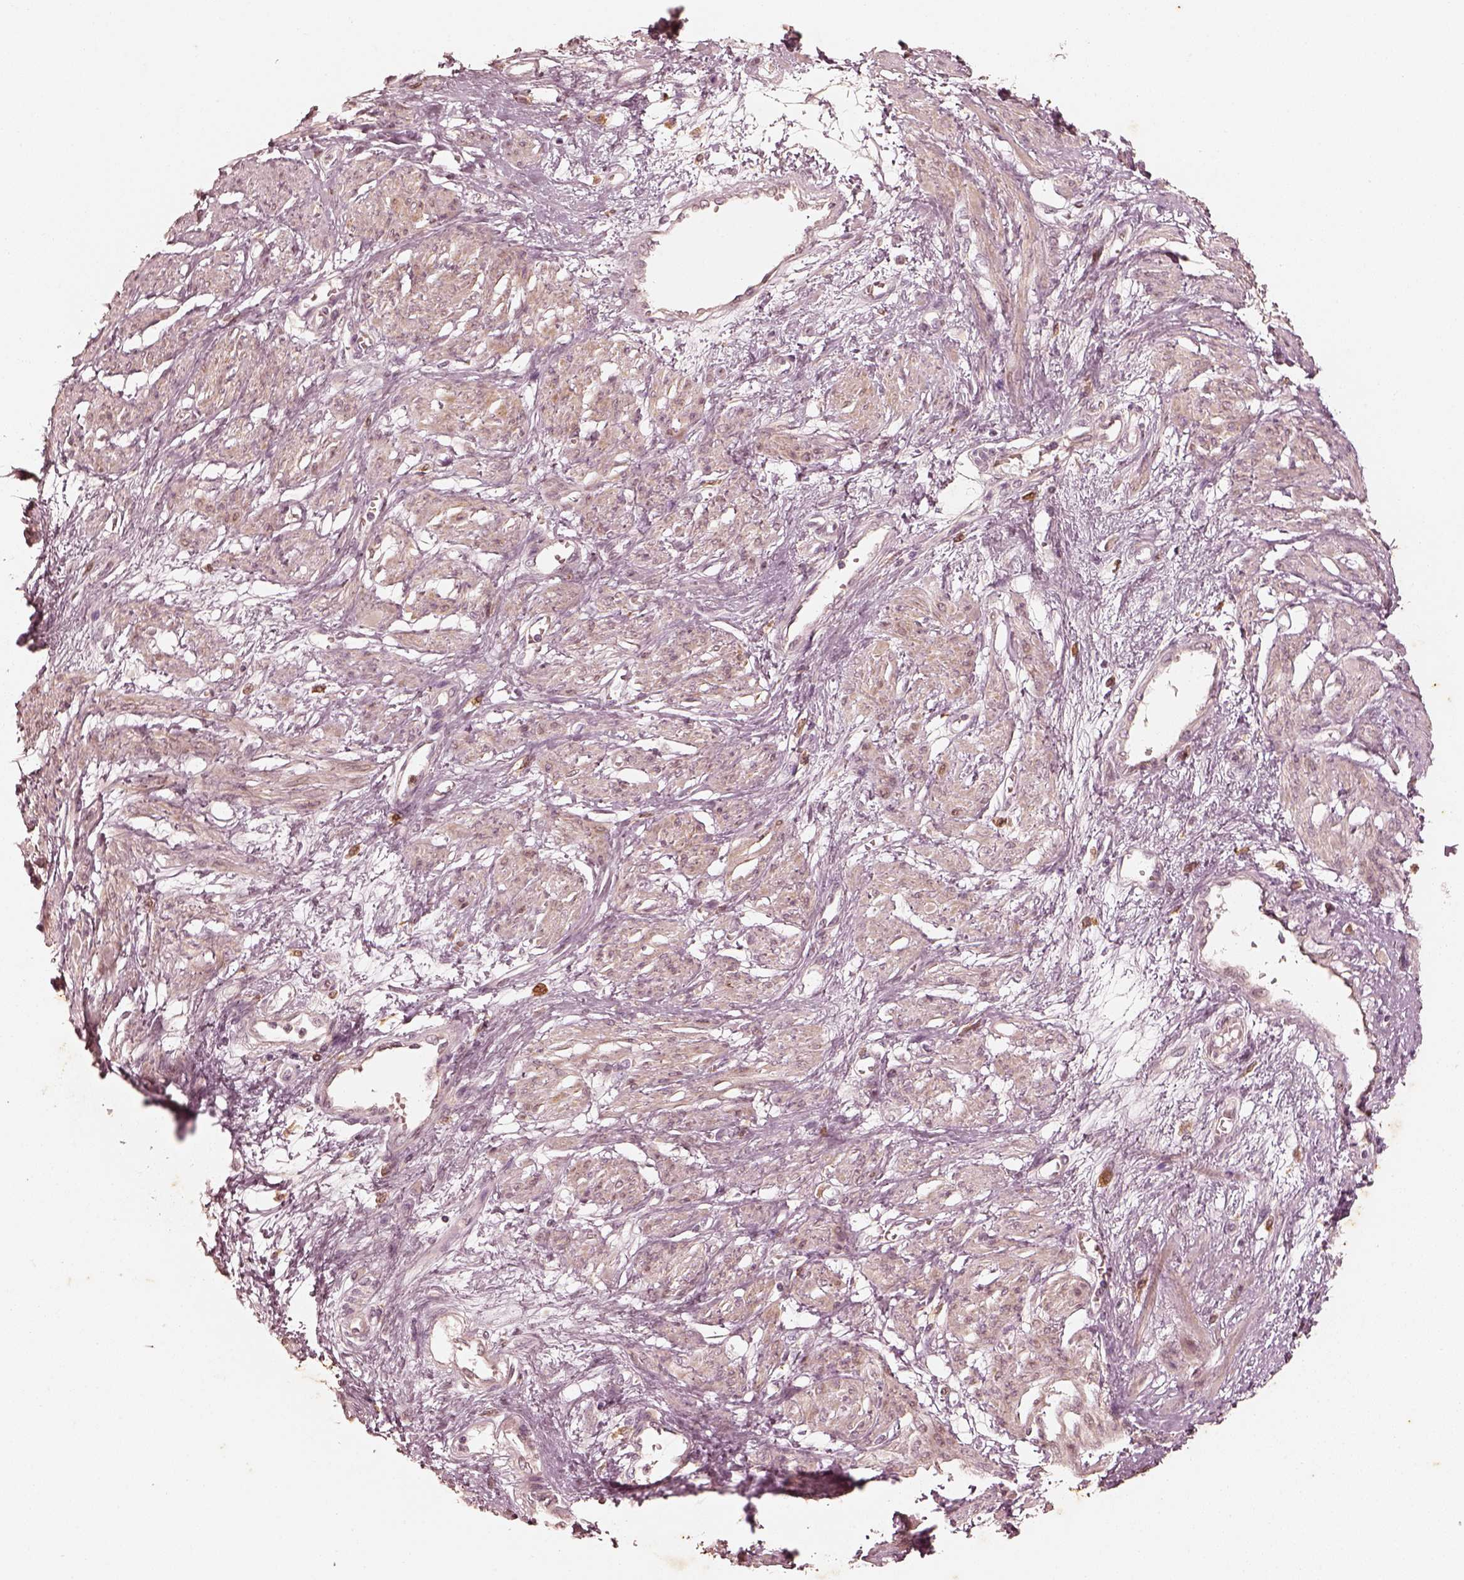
{"staining": {"intensity": "moderate", "quantity": "25%-75%", "location": "cytoplasmic/membranous"}, "tissue": "smooth muscle", "cell_type": "Smooth muscle cells", "image_type": "normal", "snomed": [{"axis": "morphology", "description": "Normal tissue, NOS"}, {"axis": "topography", "description": "Smooth muscle"}, {"axis": "topography", "description": "Uterus"}], "caption": "Immunohistochemistry photomicrograph of benign smooth muscle: smooth muscle stained using IHC displays medium levels of moderate protein expression localized specifically in the cytoplasmic/membranous of smooth muscle cells, appearing as a cytoplasmic/membranous brown color.", "gene": "WLS", "patient": {"sex": "female", "age": 39}}